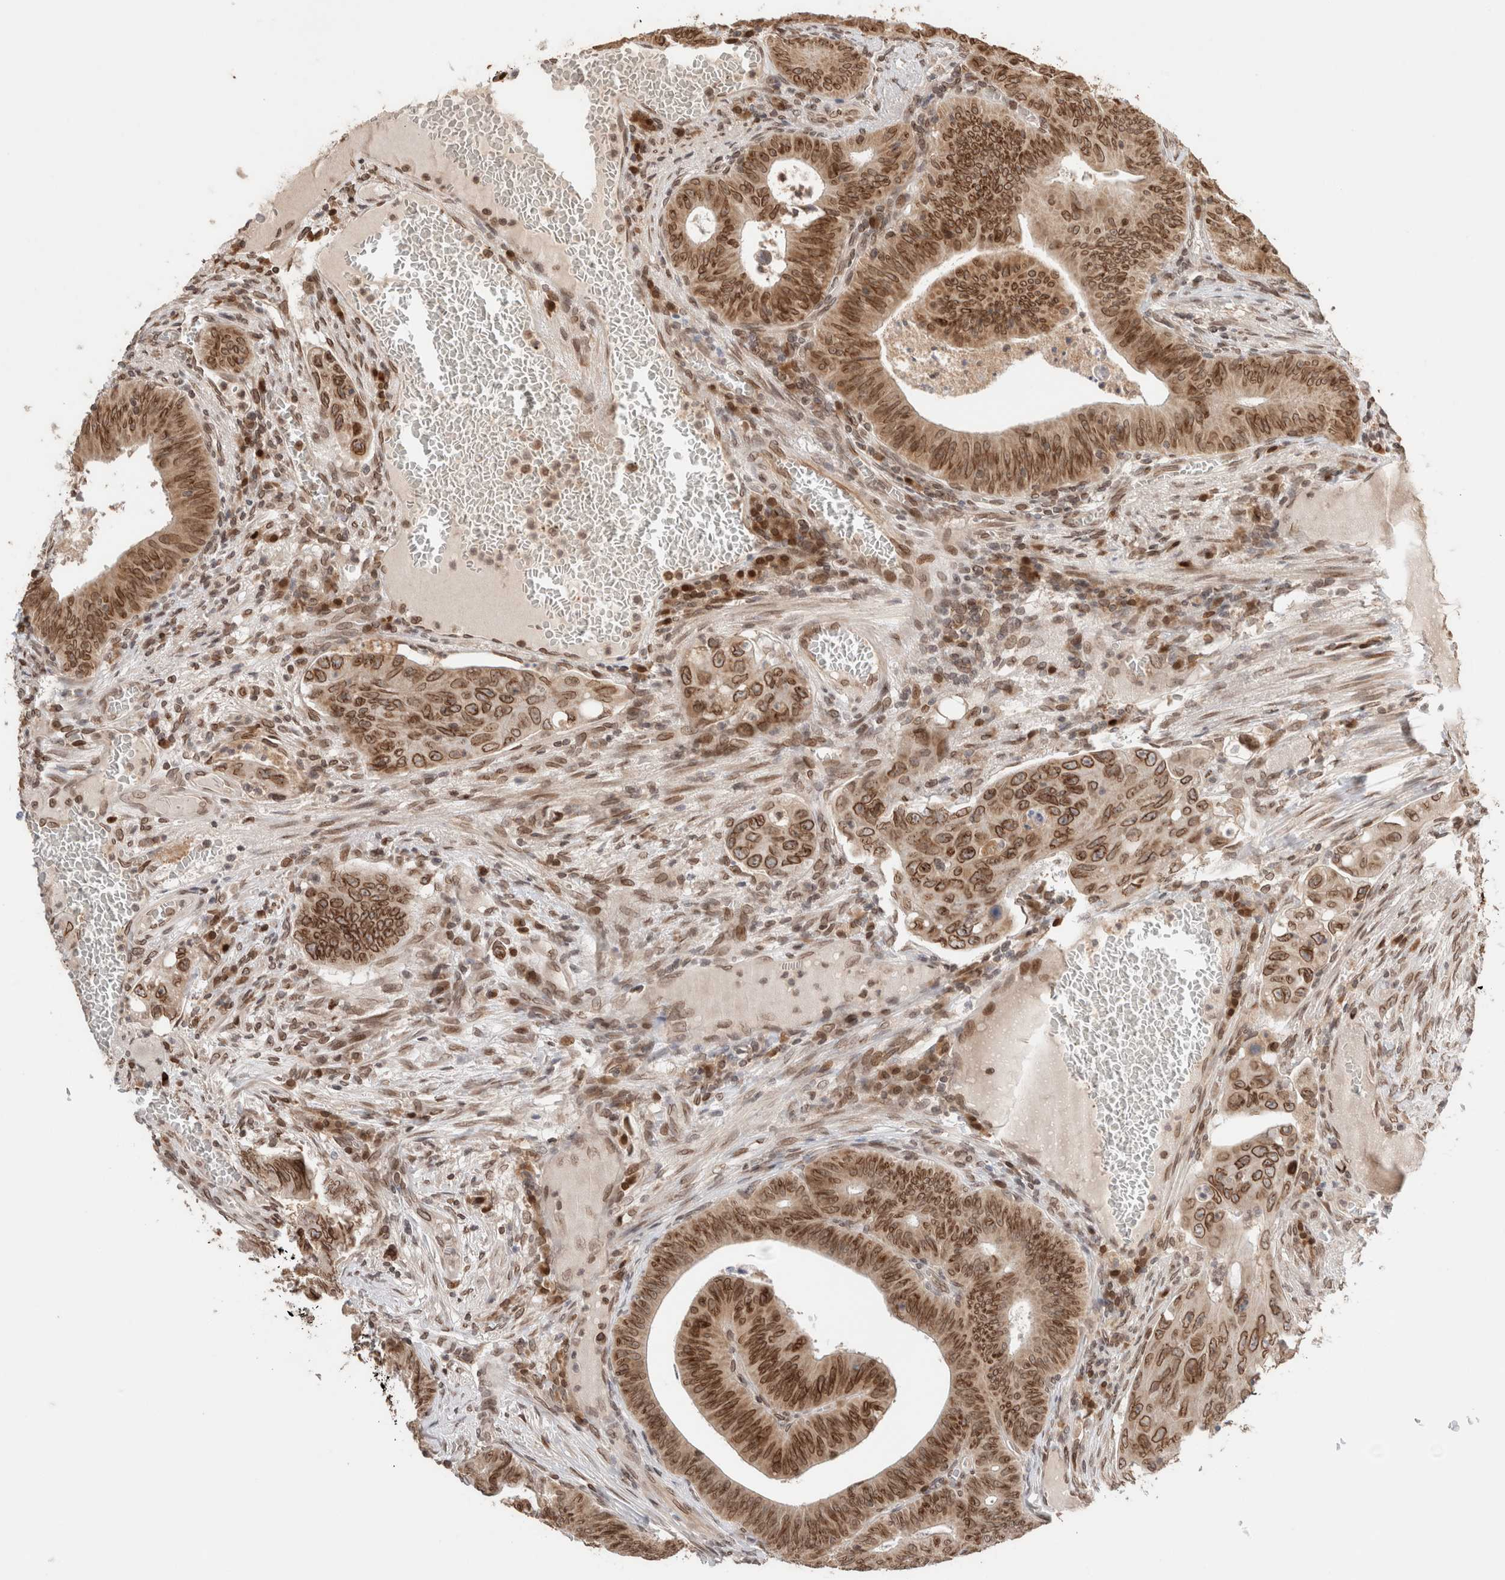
{"staining": {"intensity": "strong", "quantity": ">75%", "location": "cytoplasmic/membranous,nuclear"}, "tissue": "colorectal cancer", "cell_type": "Tumor cells", "image_type": "cancer", "snomed": [{"axis": "morphology", "description": "Adenocarcinoma, NOS"}, {"axis": "topography", "description": "Colon"}], "caption": "Adenocarcinoma (colorectal) stained for a protein (brown) displays strong cytoplasmic/membranous and nuclear positive staining in about >75% of tumor cells.", "gene": "TPR", "patient": {"sex": "male", "age": 87}}